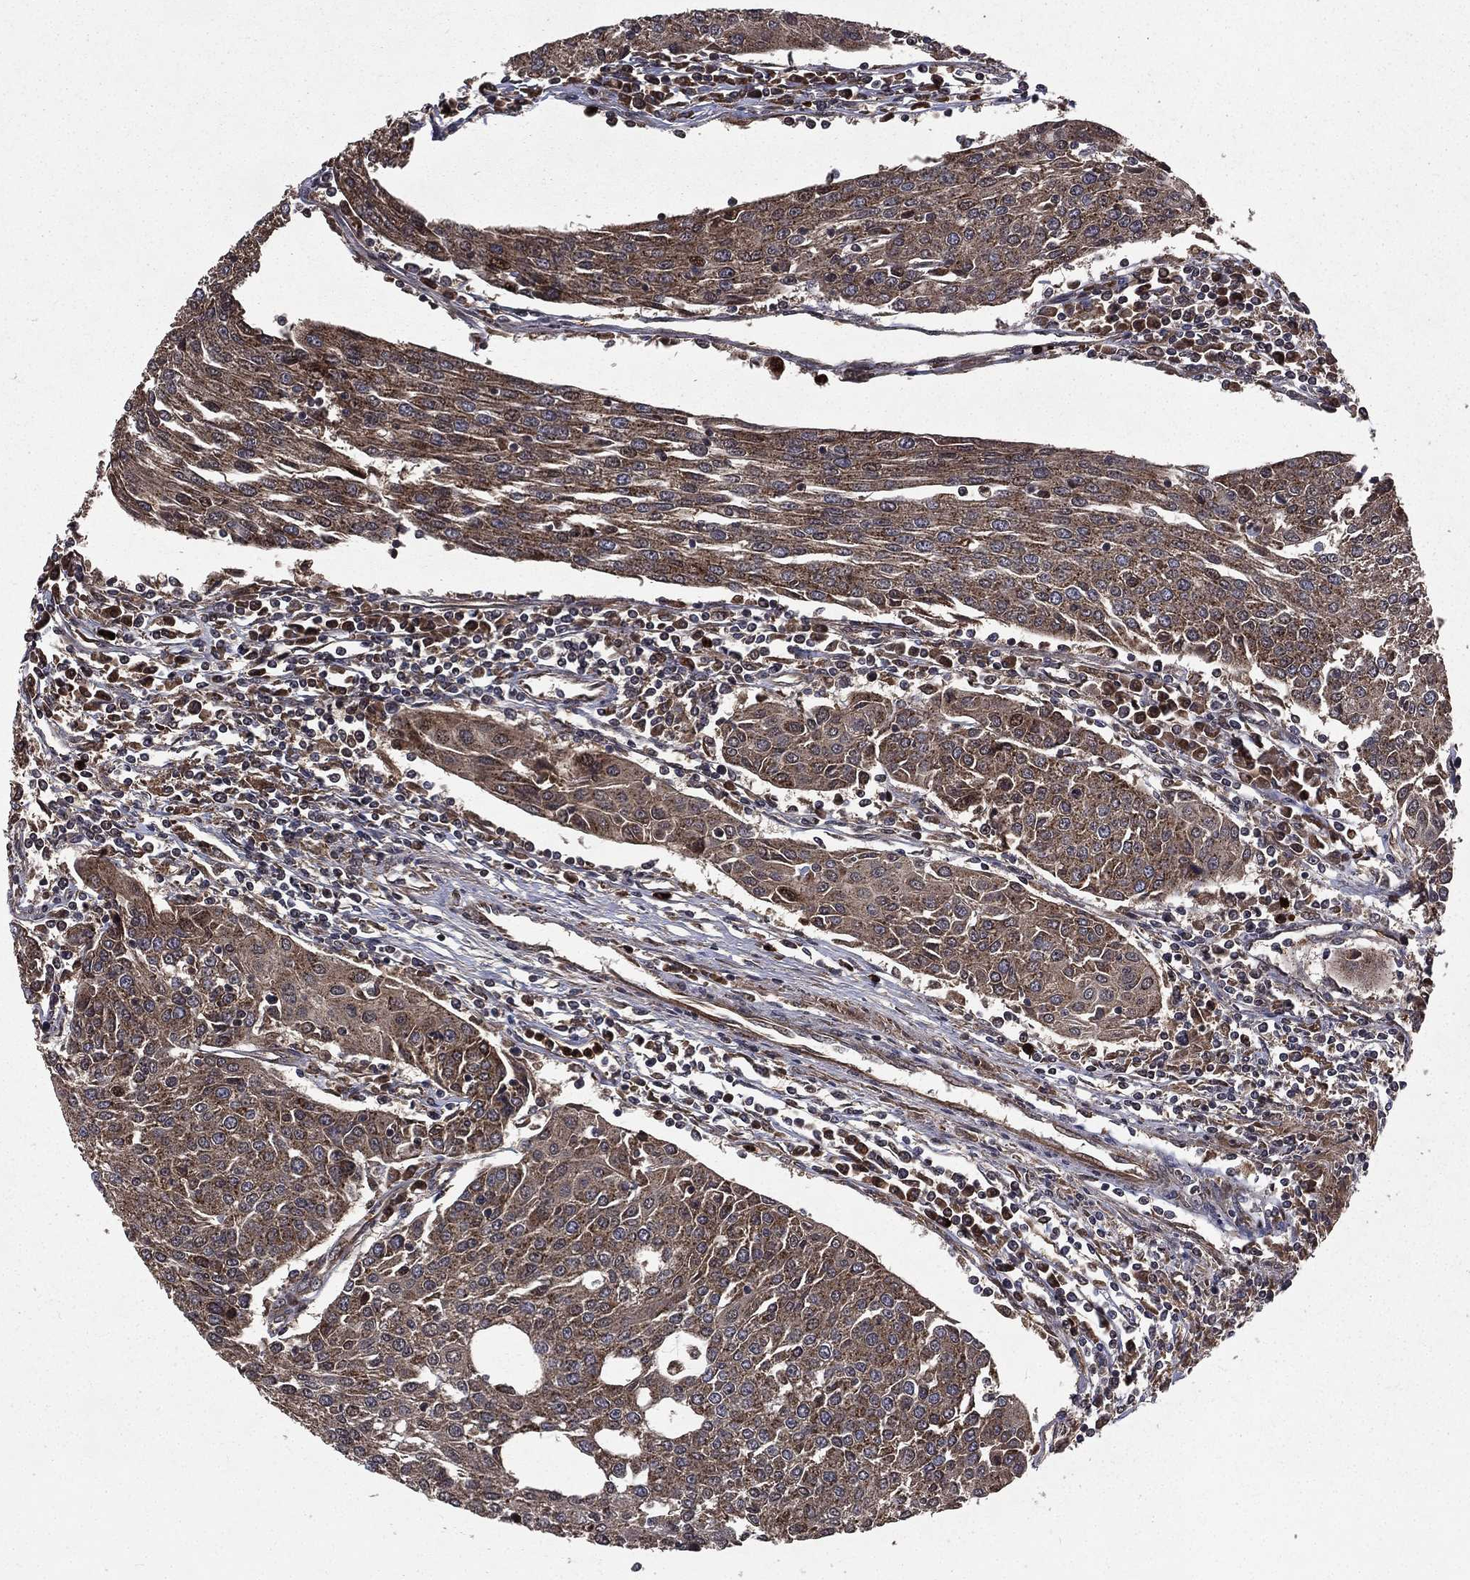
{"staining": {"intensity": "weak", "quantity": ">75%", "location": "cytoplasmic/membranous"}, "tissue": "urothelial cancer", "cell_type": "Tumor cells", "image_type": "cancer", "snomed": [{"axis": "morphology", "description": "Urothelial carcinoma, High grade"}, {"axis": "topography", "description": "Urinary bladder"}], "caption": "High-grade urothelial carcinoma stained for a protein (brown) shows weak cytoplasmic/membranous positive positivity in about >75% of tumor cells.", "gene": "LENG8", "patient": {"sex": "female", "age": 85}}